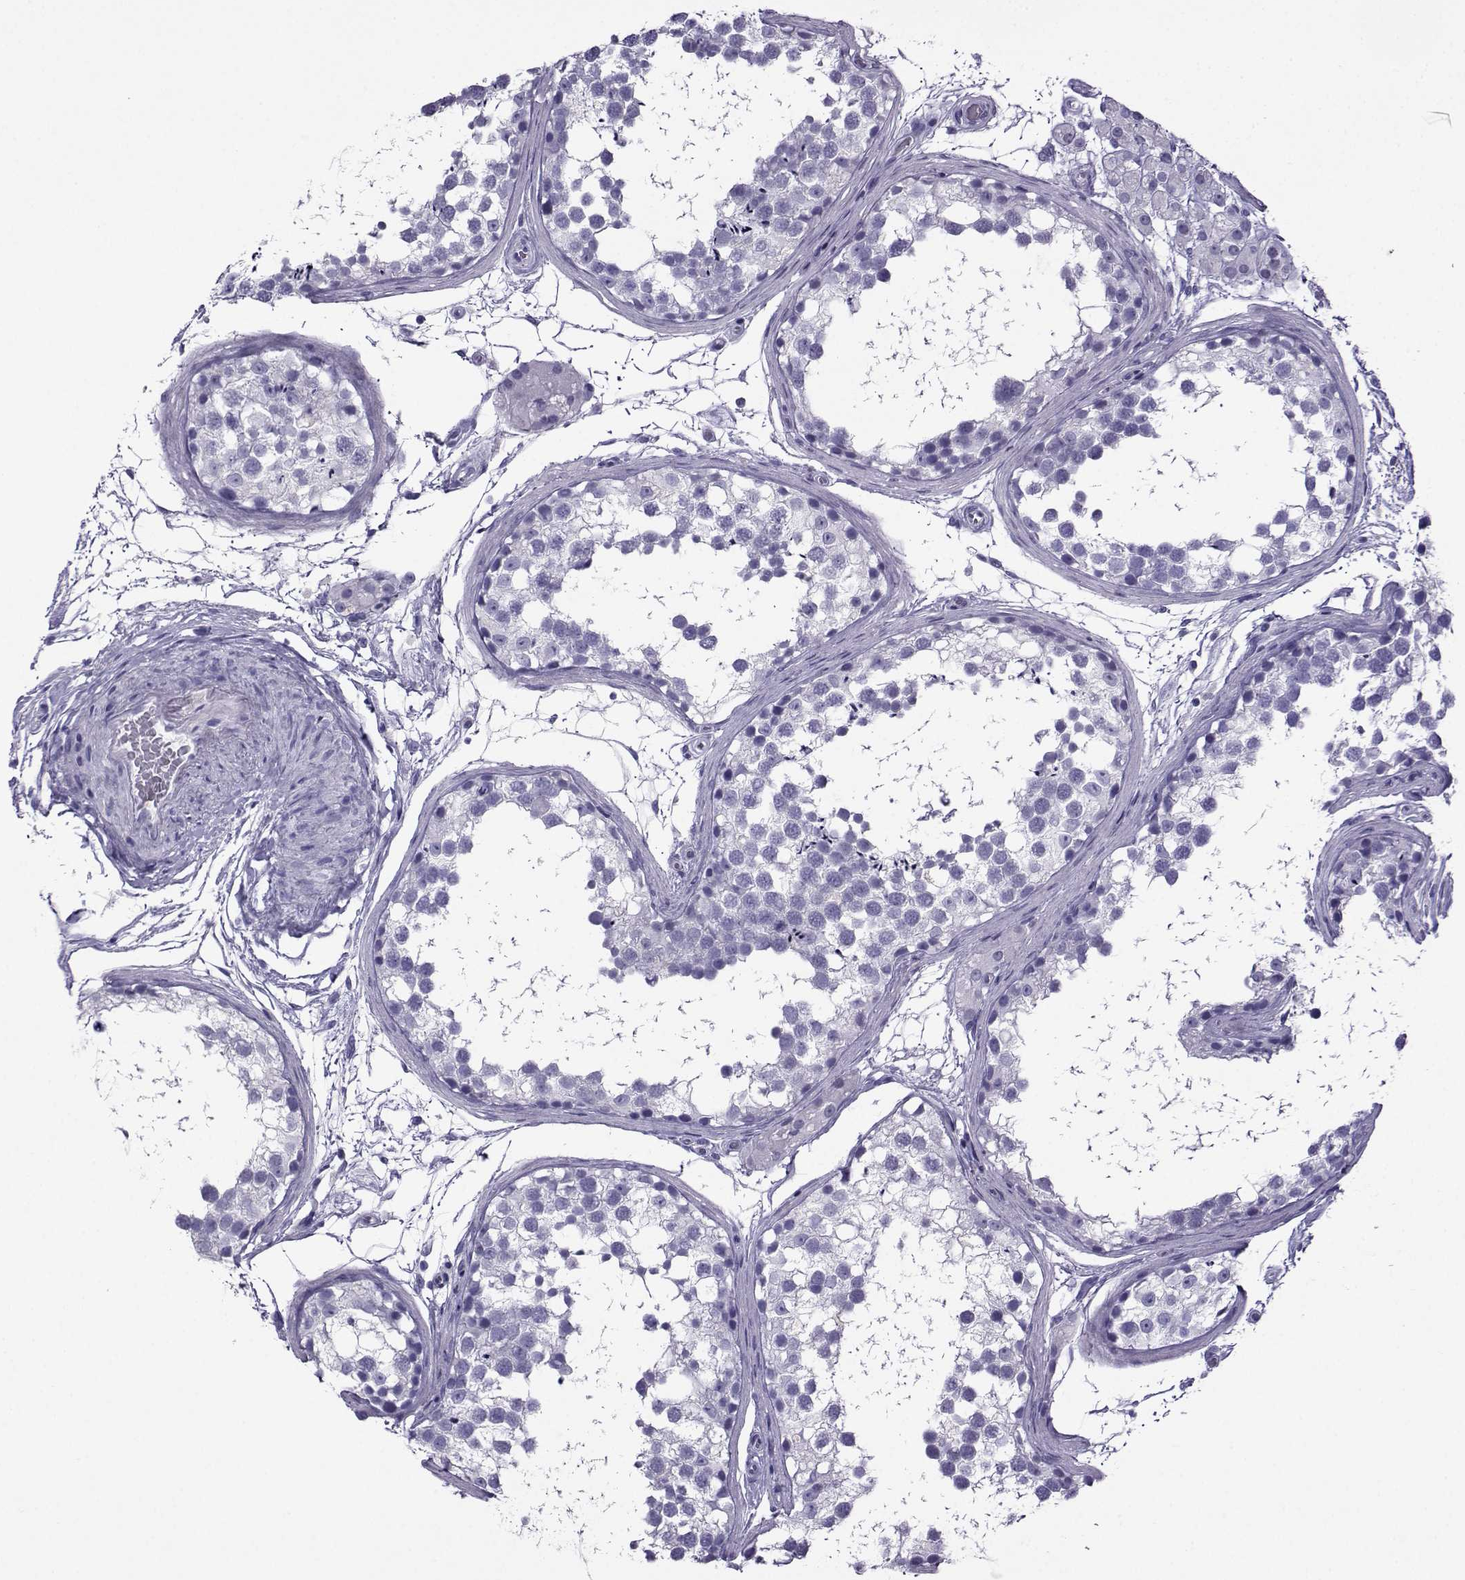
{"staining": {"intensity": "negative", "quantity": "none", "location": "none"}, "tissue": "testis", "cell_type": "Cells in seminiferous ducts", "image_type": "normal", "snomed": [{"axis": "morphology", "description": "Normal tissue, NOS"}, {"axis": "morphology", "description": "Seminoma, NOS"}, {"axis": "topography", "description": "Testis"}], "caption": "IHC micrograph of benign human testis stained for a protein (brown), which demonstrates no positivity in cells in seminiferous ducts.", "gene": "CRYBB1", "patient": {"sex": "male", "age": 65}}